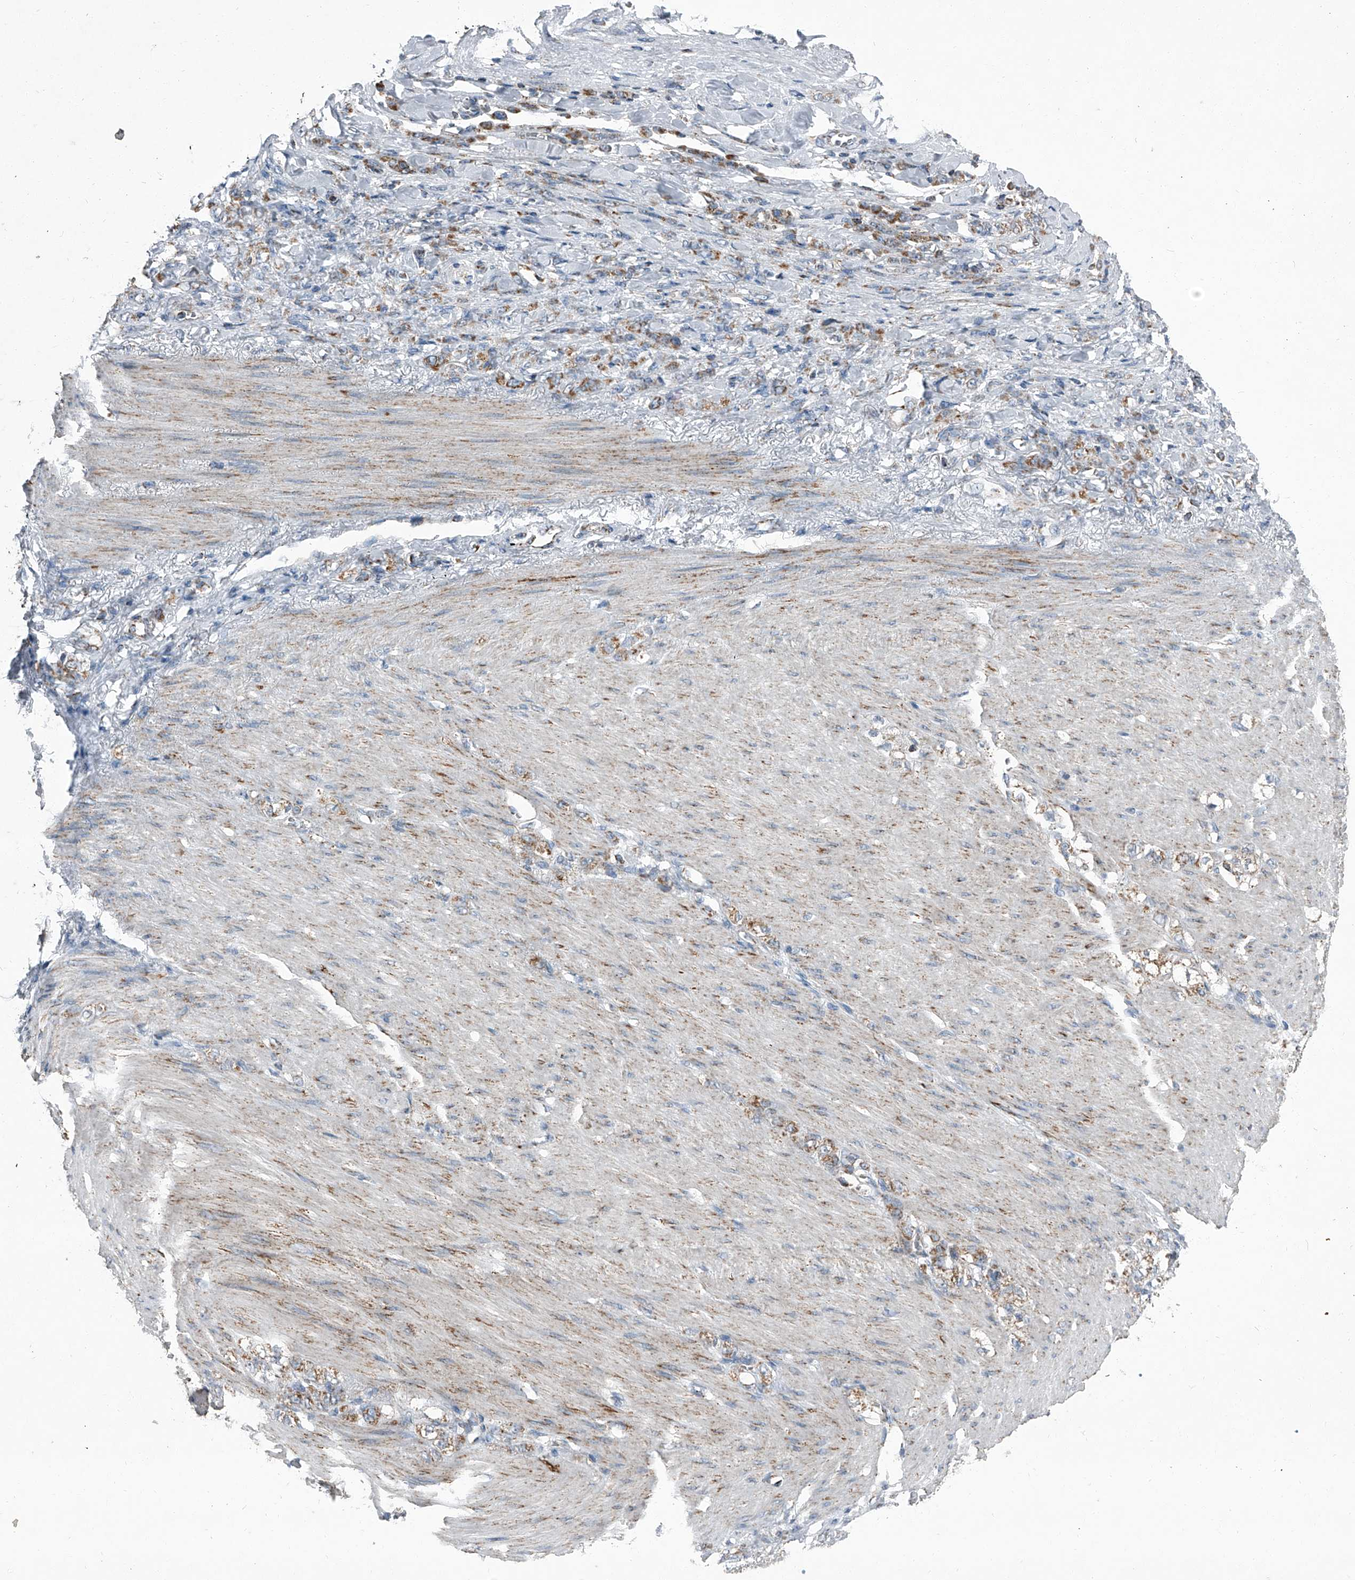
{"staining": {"intensity": "moderate", "quantity": ">75%", "location": "cytoplasmic/membranous"}, "tissue": "stomach cancer", "cell_type": "Tumor cells", "image_type": "cancer", "snomed": [{"axis": "morphology", "description": "Normal tissue, NOS"}, {"axis": "morphology", "description": "Adenocarcinoma, NOS"}, {"axis": "topography", "description": "Stomach"}], "caption": "Immunohistochemistry (DAB) staining of stomach cancer shows moderate cytoplasmic/membranous protein positivity in approximately >75% of tumor cells.", "gene": "CHRNA7", "patient": {"sex": "male", "age": 82}}